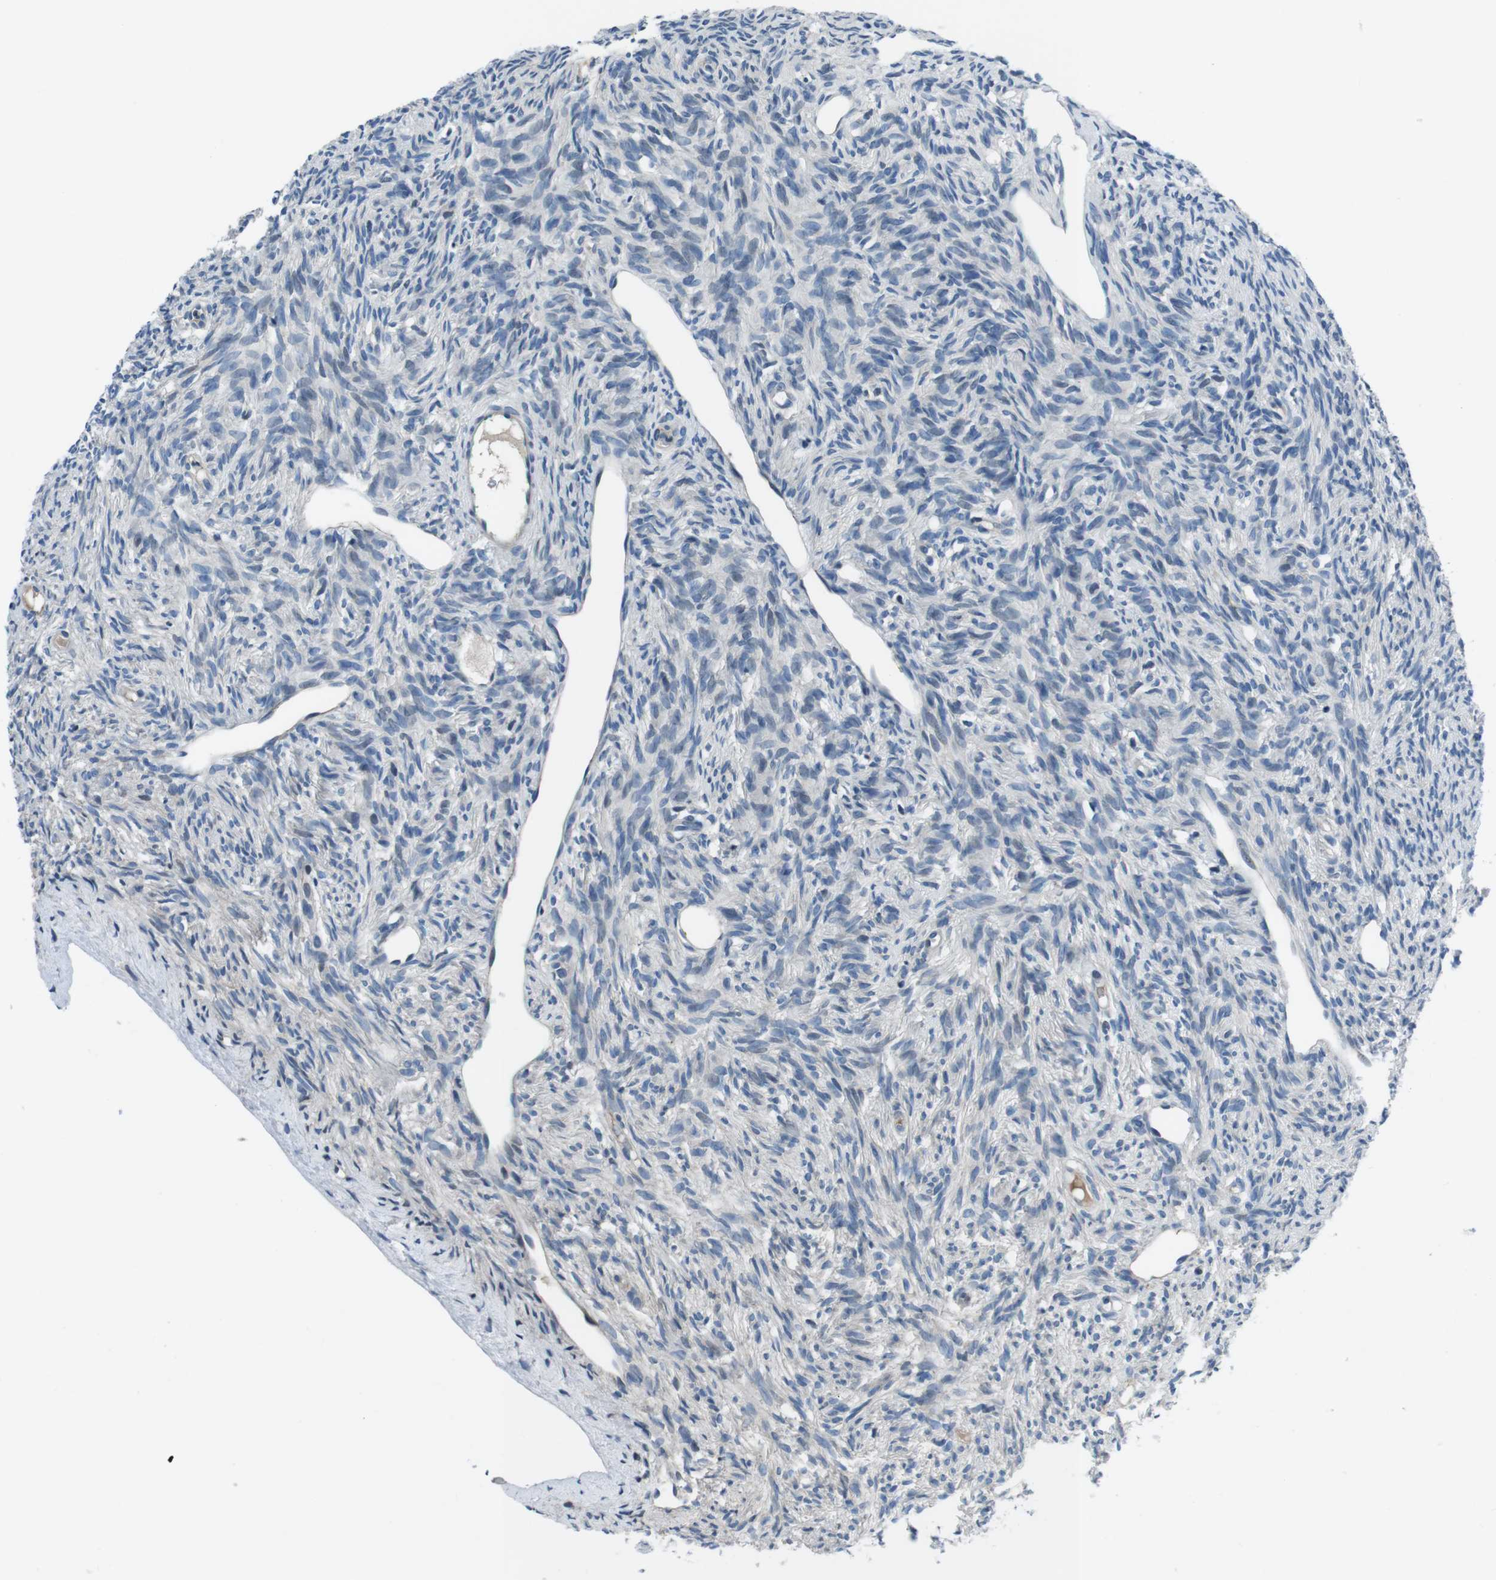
{"staining": {"intensity": "negative", "quantity": "none", "location": "none"}, "tissue": "ovary", "cell_type": "Follicle cells", "image_type": "normal", "snomed": [{"axis": "morphology", "description": "Normal tissue, NOS"}, {"axis": "topography", "description": "Ovary"}], "caption": "Immunohistochemistry (IHC) image of benign ovary stained for a protein (brown), which reveals no expression in follicle cells. (DAB immunohistochemistry with hematoxylin counter stain).", "gene": "KCNJ5", "patient": {"sex": "female", "age": 33}}